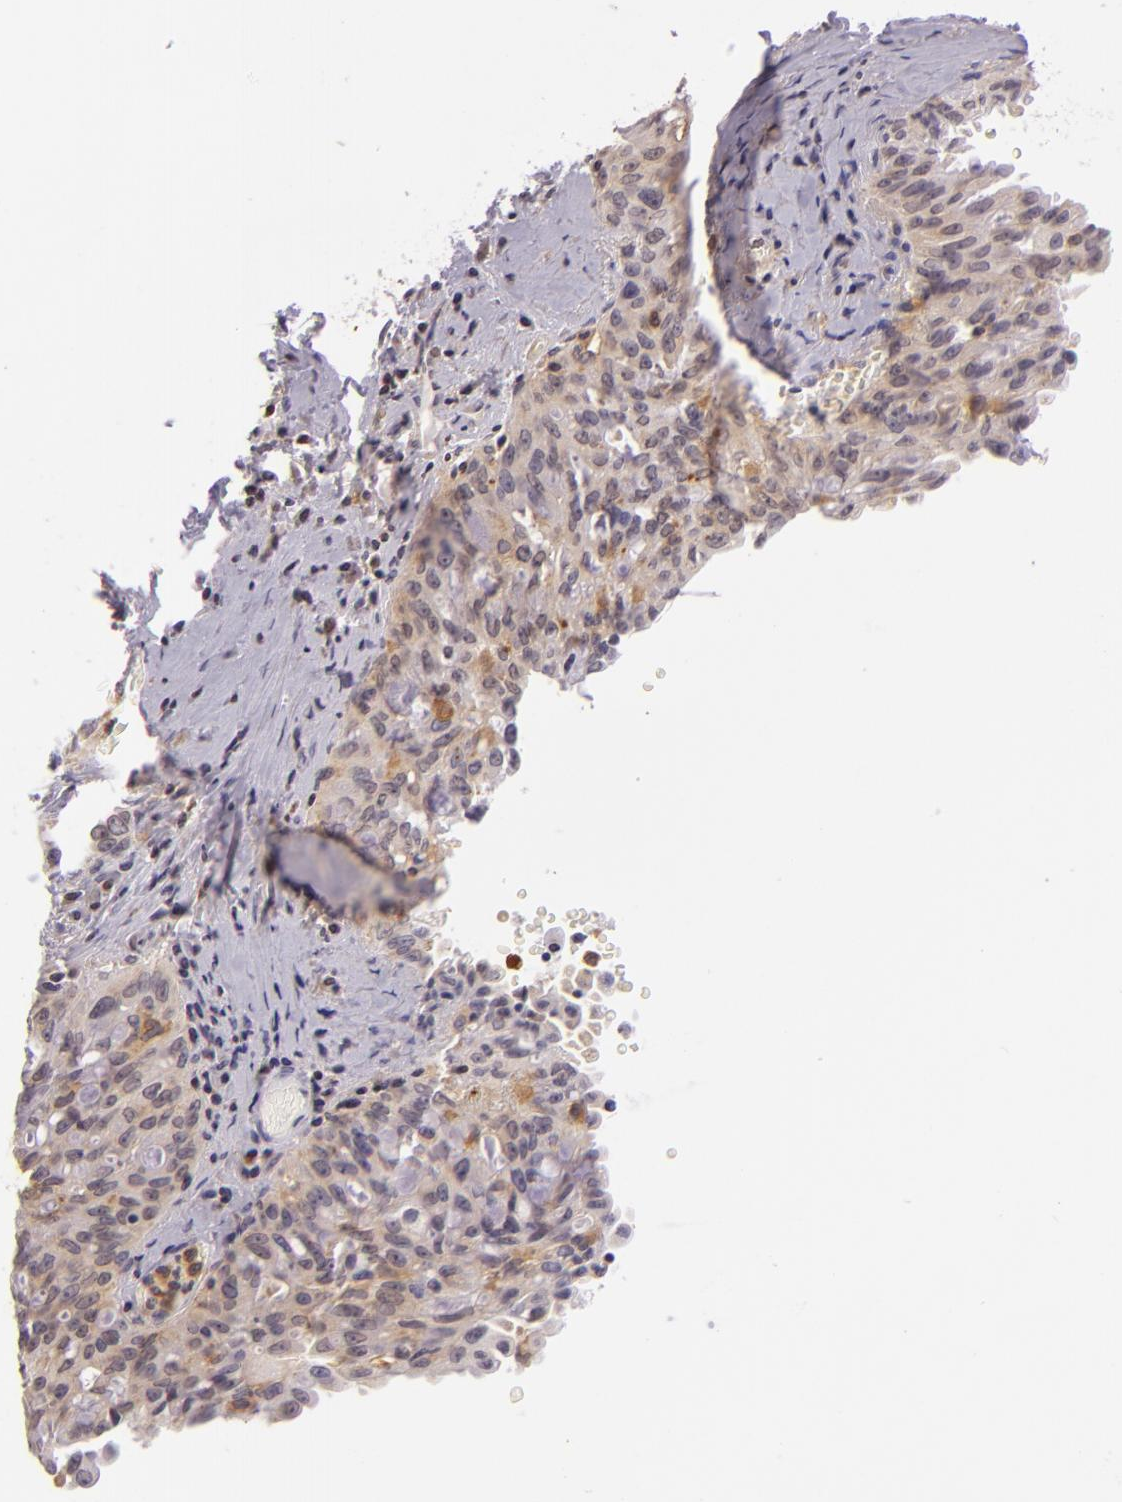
{"staining": {"intensity": "weak", "quantity": "25%-75%", "location": "cytoplasmic/membranous"}, "tissue": "lung cancer", "cell_type": "Tumor cells", "image_type": "cancer", "snomed": [{"axis": "morphology", "description": "Adenocarcinoma, NOS"}, {"axis": "topography", "description": "Lung"}], "caption": "Adenocarcinoma (lung) stained with a protein marker exhibits weak staining in tumor cells.", "gene": "IMPDH1", "patient": {"sex": "female", "age": 44}}